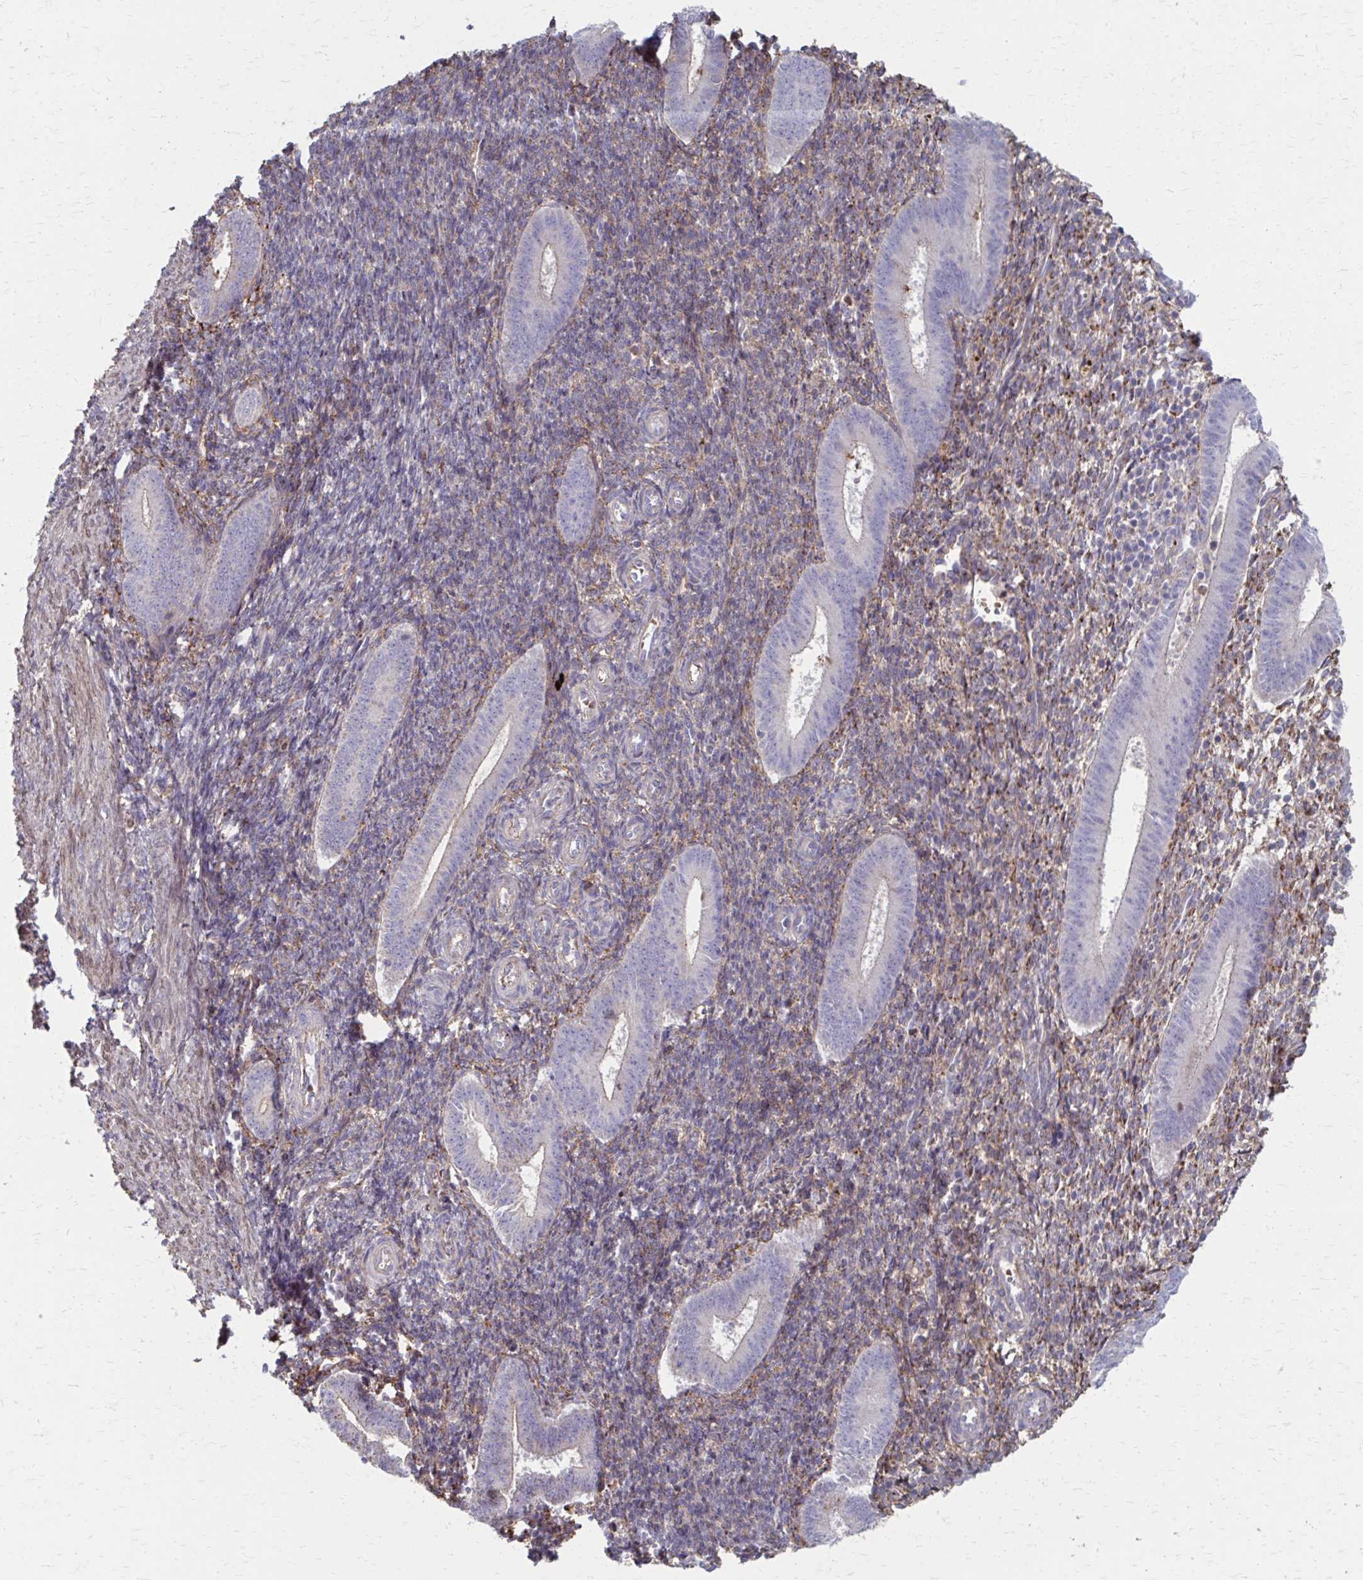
{"staining": {"intensity": "weak", "quantity": "<25%", "location": "cytoplasmic/membranous"}, "tissue": "endometrium", "cell_type": "Cells in endometrial stroma", "image_type": "normal", "snomed": [{"axis": "morphology", "description": "Normal tissue, NOS"}, {"axis": "topography", "description": "Endometrium"}], "caption": "IHC photomicrograph of benign endometrium: human endometrium stained with DAB displays no significant protein expression in cells in endometrial stroma.", "gene": "MMP14", "patient": {"sex": "female", "age": 25}}